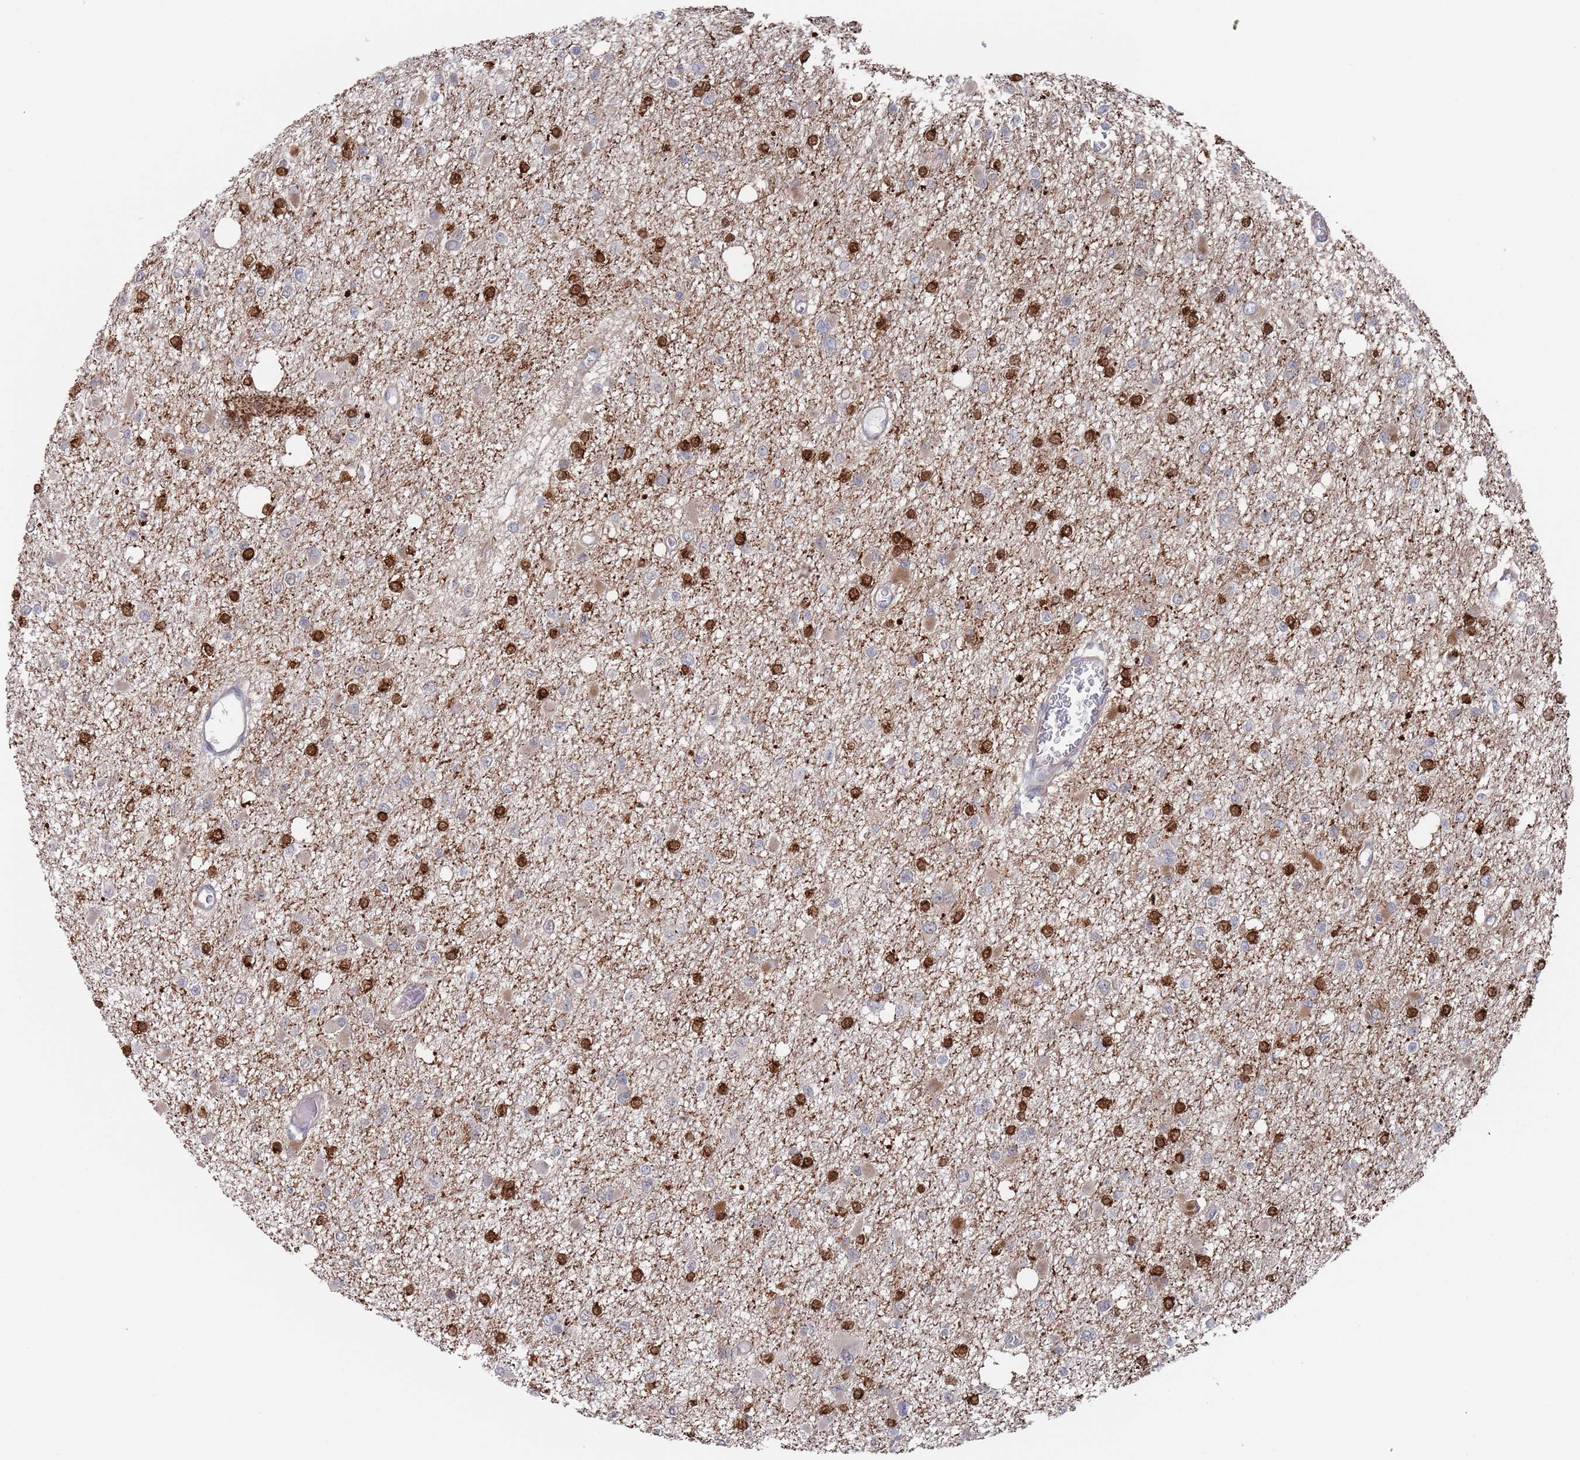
{"staining": {"intensity": "strong", "quantity": "<25%", "location": "cytoplasmic/membranous"}, "tissue": "glioma", "cell_type": "Tumor cells", "image_type": "cancer", "snomed": [{"axis": "morphology", "description": "Glioma, malignant, Low grade"}, {"axis": "topography", "description": "Brain"}], "caption": "Glioma was stained to show a protein in brown. There is medium levels of strong cytoplasmic/membranous expression in approximately <25% of tumor cells. (DAB (3,3'-diaminobenzidine) IHC with brightfield microscopy, high magnification).", "gene": "DGKD", "patient": {"sex": "female", "age": 22}}